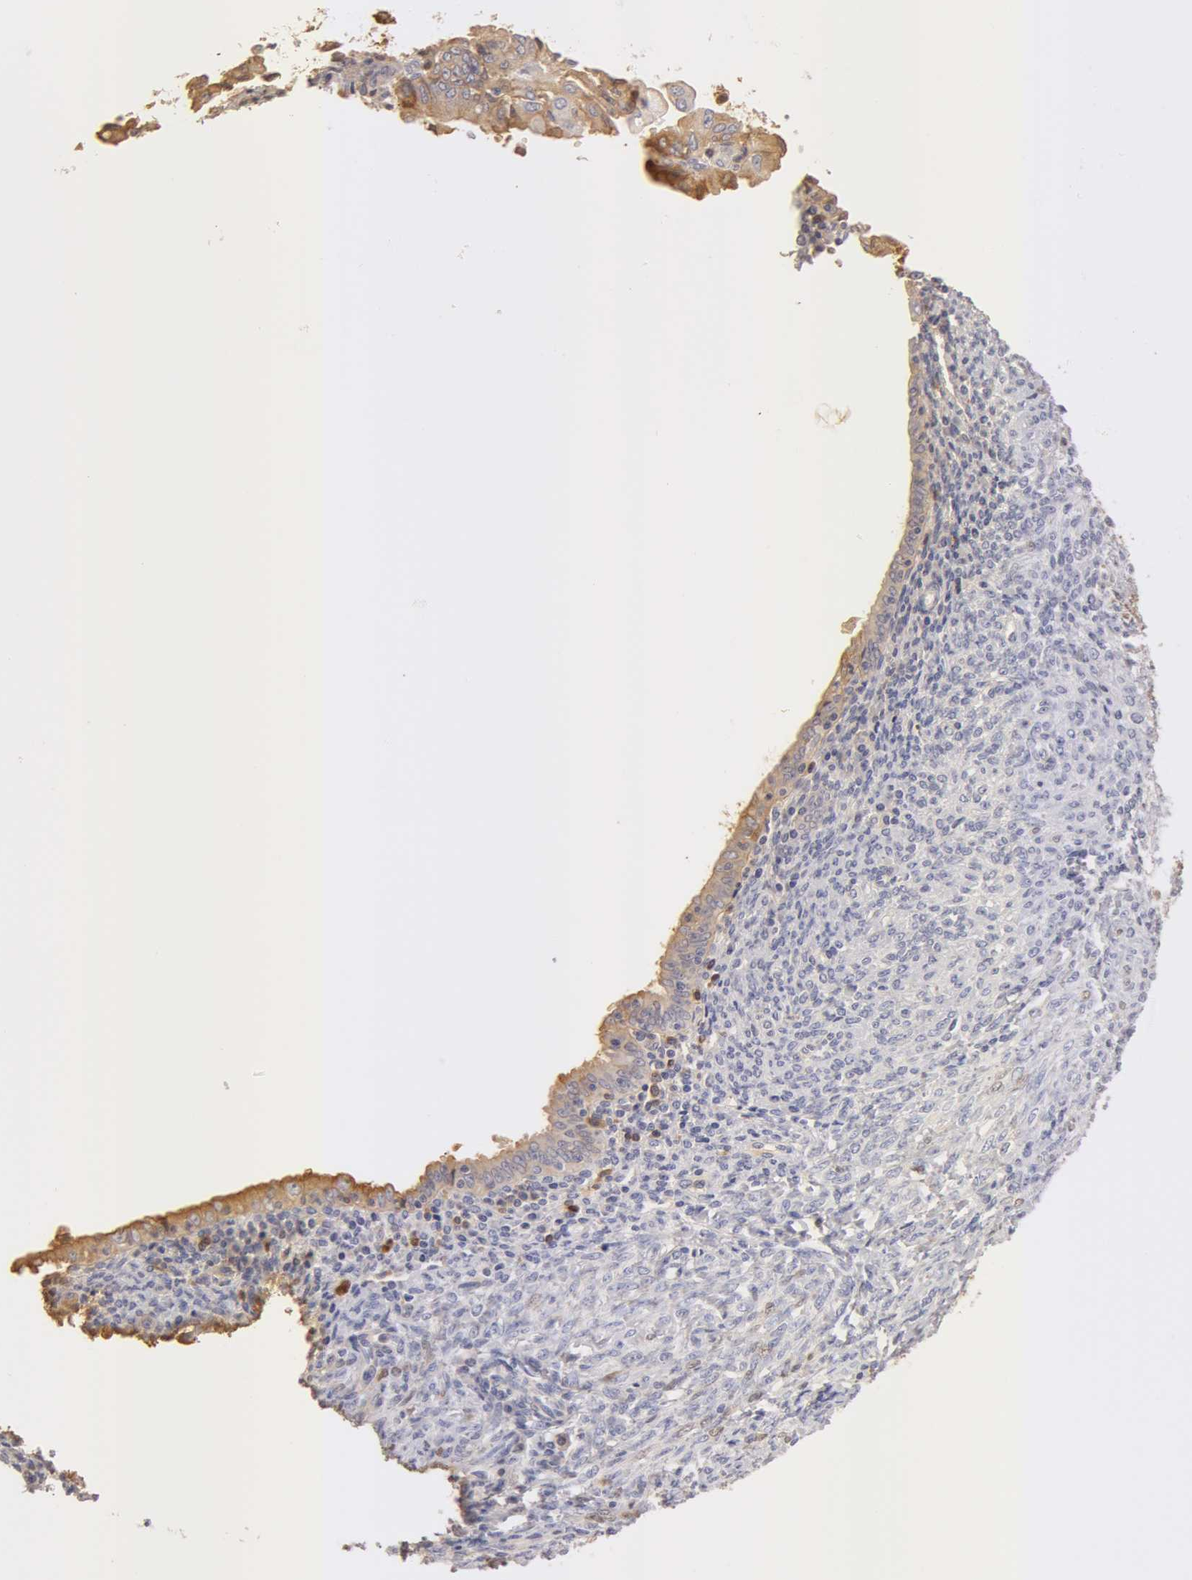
{"staining": {"intensity": "weak", "quantity": ">75%", "location": "cytoplasmic/membranous"}, "tissue": "endometrial cancer", "cell_type": "Tumor cells", "image_type": "cancer", "snomed": [{"axis": "morphology", "description": "Adenocarcinoma, NOS"}, {"axis": "topography", "description": "Endometrium"}], "caption": "Brown immunohistochemical staining in human endometrial cancer shows weak cytoplasmic/membranous positivity in approximately >75% of tumor cells. (IHC, brightfield microscopy, high magnification).", "gene": "TF", "patient": {"sex": "female", "age": 75}}